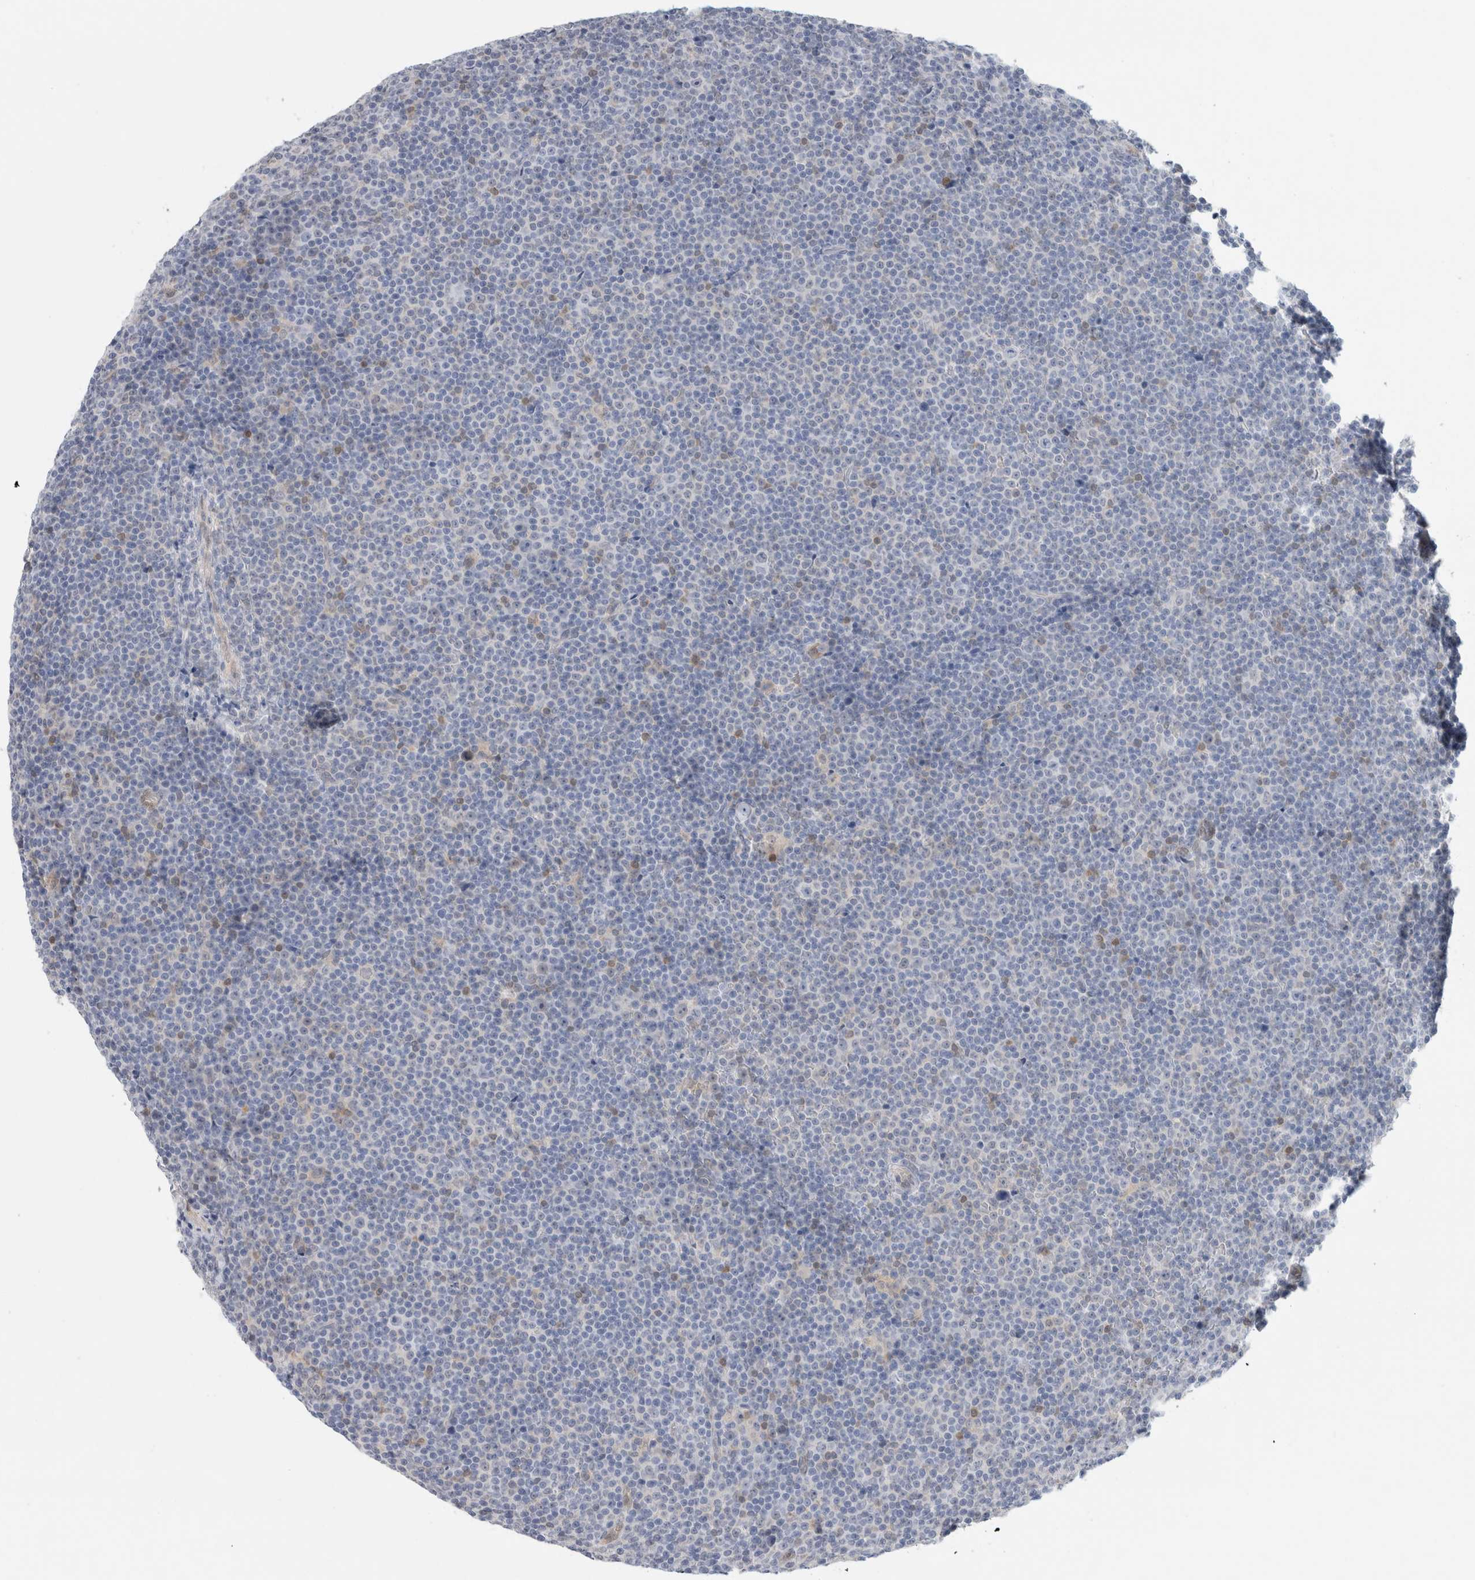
{"staining": {"intensity": "negative", "quantity": "none", "location": "none"}, "tissue": "lymphoma", "cell_type": "Tumor cells", "image_type": "cancer", "snomed": [{"axis": "morphology", "description": "Malignant lymphoma, non-Hodgkin's type, Low grade"}, {"axis": "topography", "description": "Lymph node"}], "caption": "Human lymphoma stained for a protein using immunohistochemistry (IHC) demonstrates no positivity in tumor cells.", "gene": "CASP6", "patient": {"sex": "female", "age": 67}}